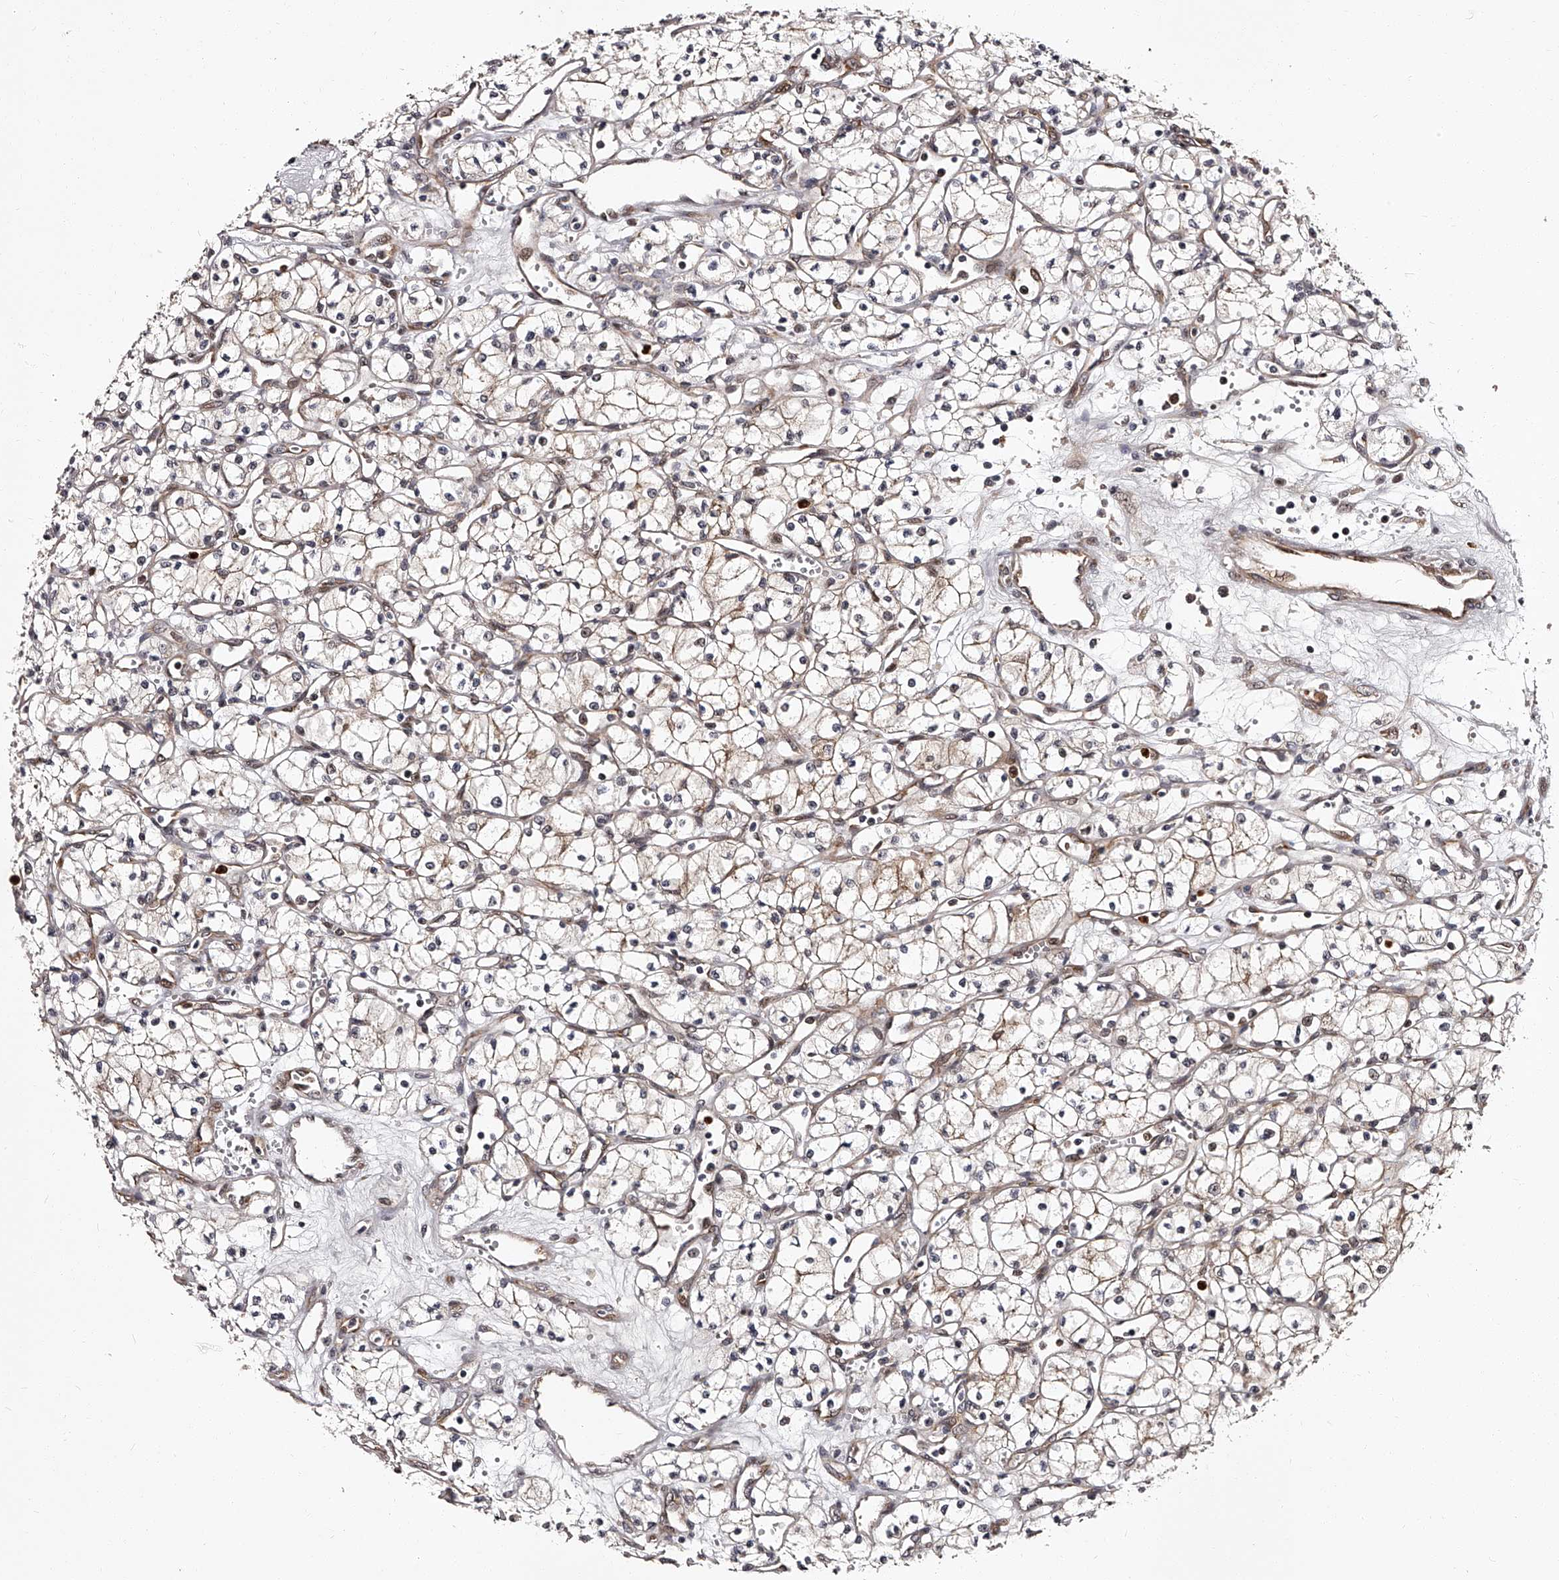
{"staining": {"intensity": "weak", "quantity": "25%-75%", "location": "cytoplasmic/membranous"}, "tissue": "renal cancer", "cell_type": "Tumor cells", "image_type": "cancer", "snomed": [{"axis": "morphology", "description": "Adenocarcinoma, NOS"}, {"axis": "topography", "description": "Kidney"}], "caption": "Weak cytoplasmic/membranous positivity for a protein is present in about 25%-75% of tumor cells of adenocarcinoma (renal) using immunohistochemistry (IHC).", "gene": "RSC1A1", "patient": {"sex": "male", "age": 59}}